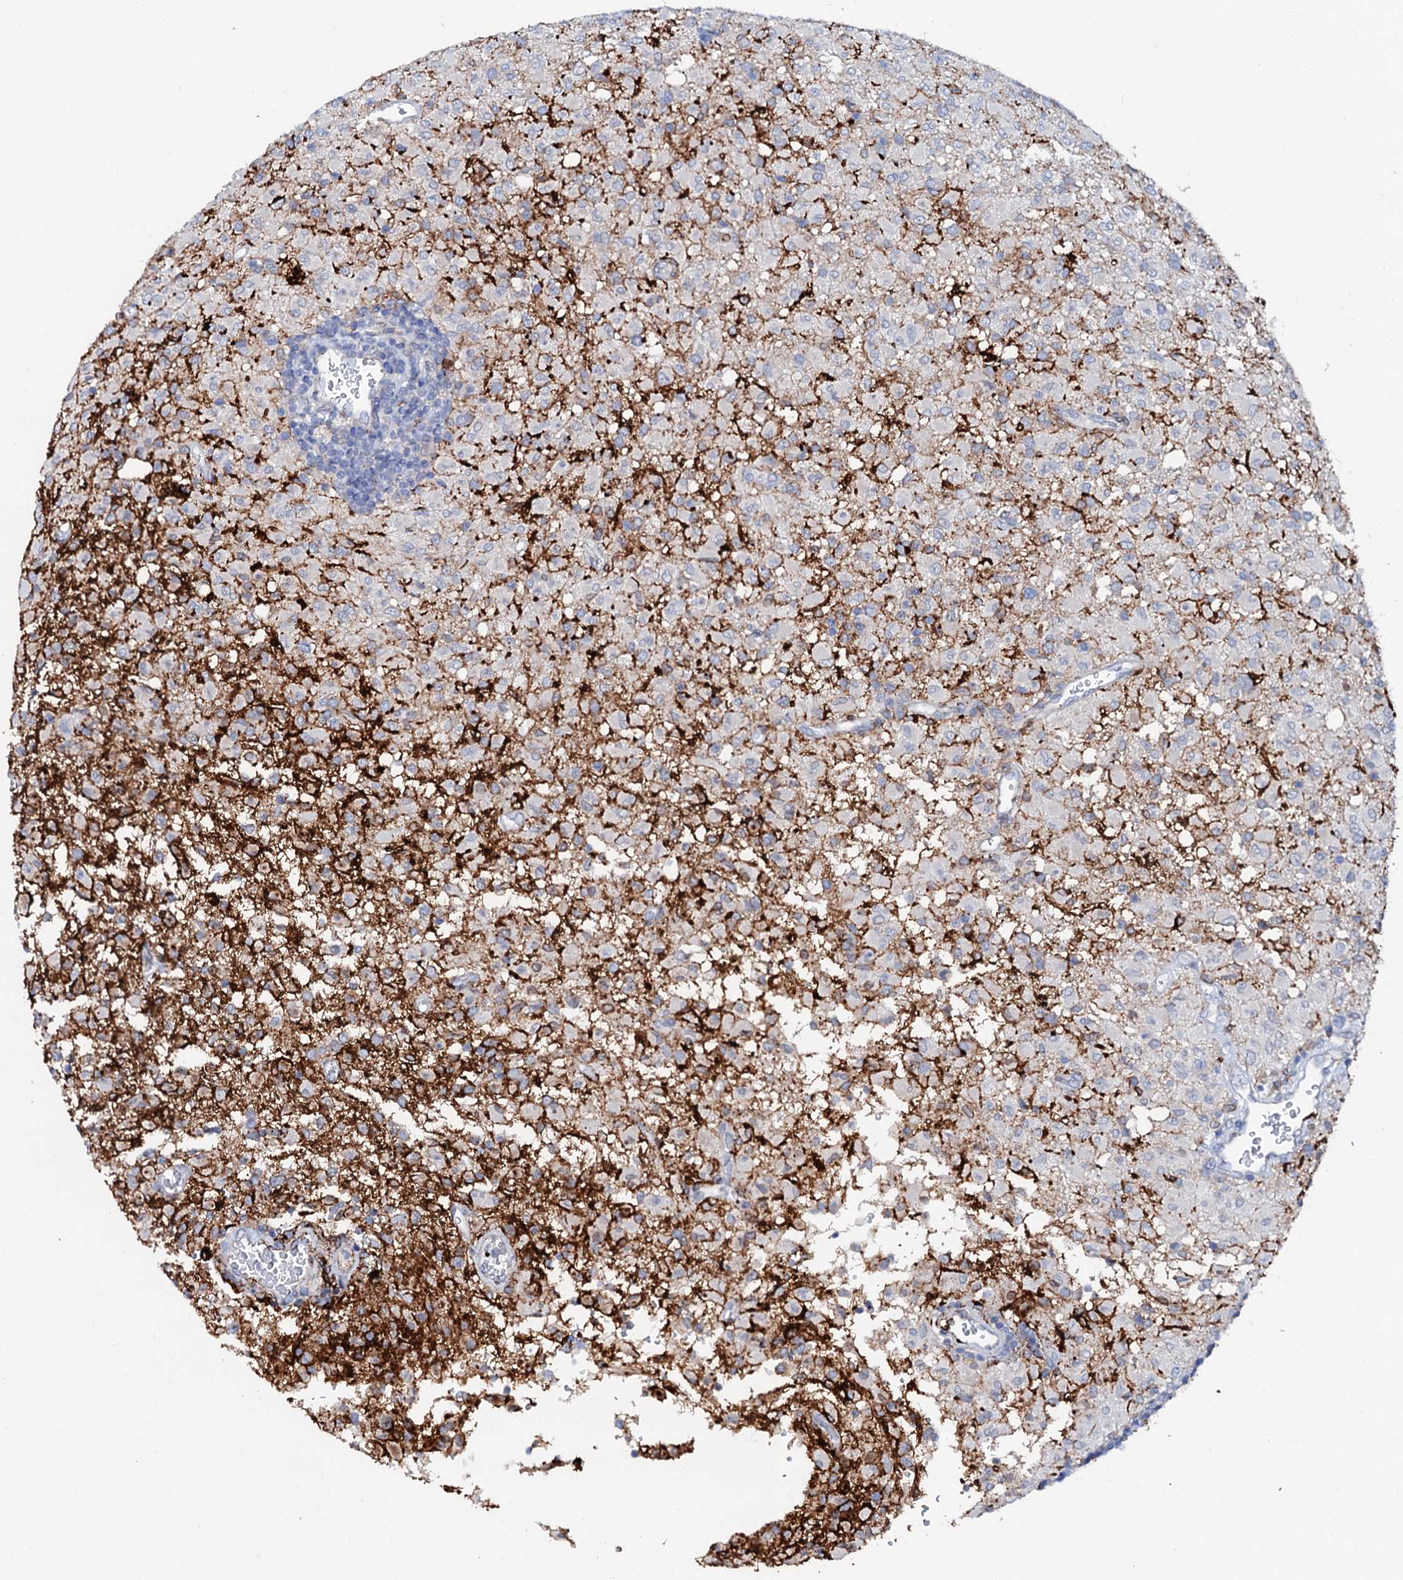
{"staining": {"intensity": "weak", "quantity": "<25%", "location": "cytoplasmic/membranous"}, "tissue": "glioma", "cell_type": "Tumor cells", "image_type": "cancer", "snomed": [{"axis": "morphology", "description": "Glioma, malignant, High grade"}, {"axis": "topography", "description": "Brain"}], "caption": "Immunohistochemistry (IHC) photomicrograph of malignant glioma (high-grade) stained for a protein (brown), which reveals no positivity in tumor cells.", "gene": "MED13L", "patient": {"sex": "female", "age": 57}}